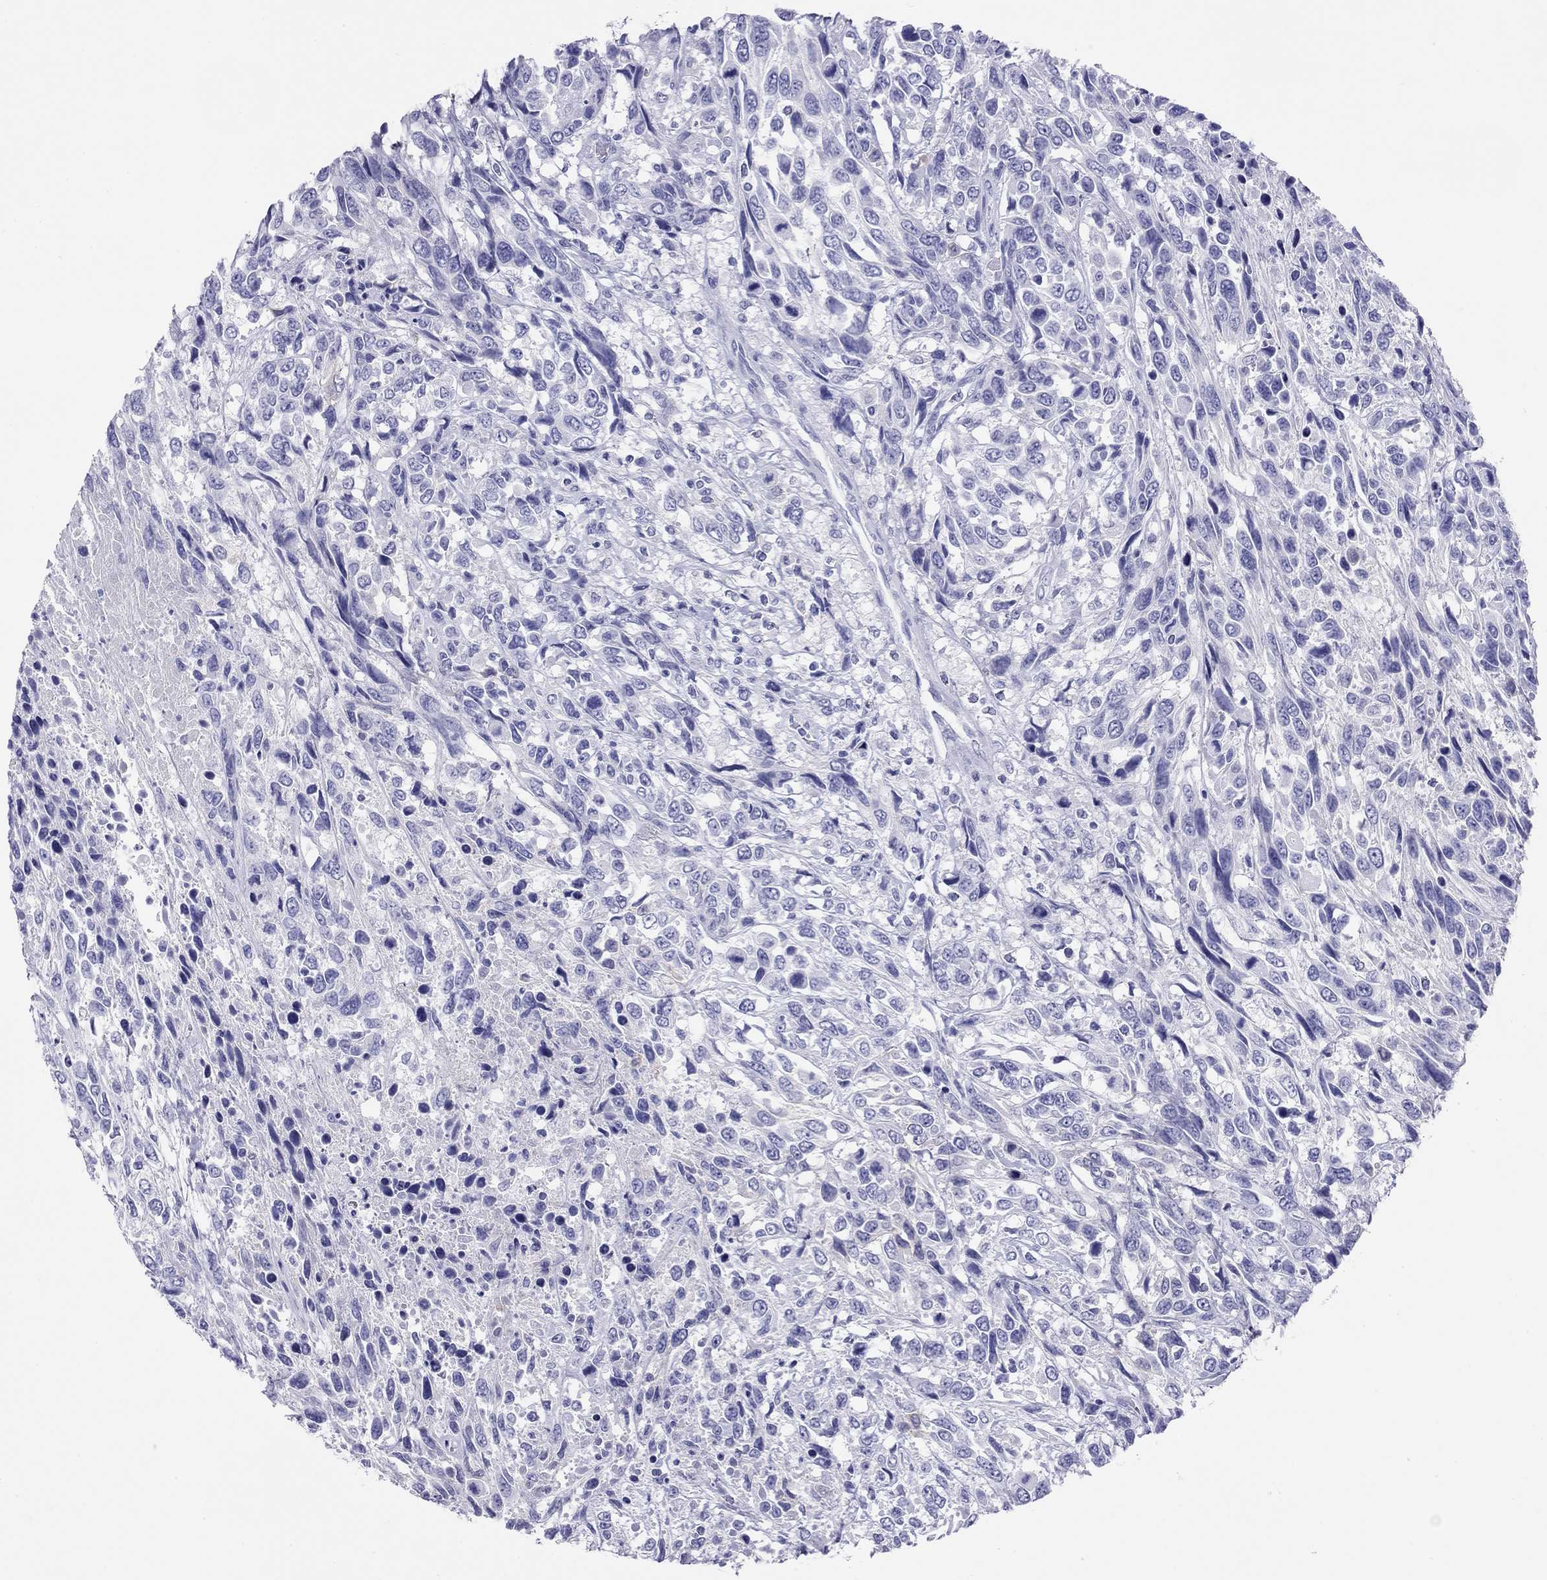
{"staining": {"intensity": "negative", "quantity": "none", "location": "none"}, "tissue": "urothelial cancer", "cell_type": "Tumor cells", "image_type": "cancer", "snomed": [{"axis": "morphology", "description": "Urothelial carcinoma, High grade"}, {"axis": "topography", "description": "Urinary bladder"}], "caption": "There is no significant positivity in tumor cells of urothelial cancer.", "gene": "HLA-DQB2", "patient": {"sex": "female", "age": 70}}